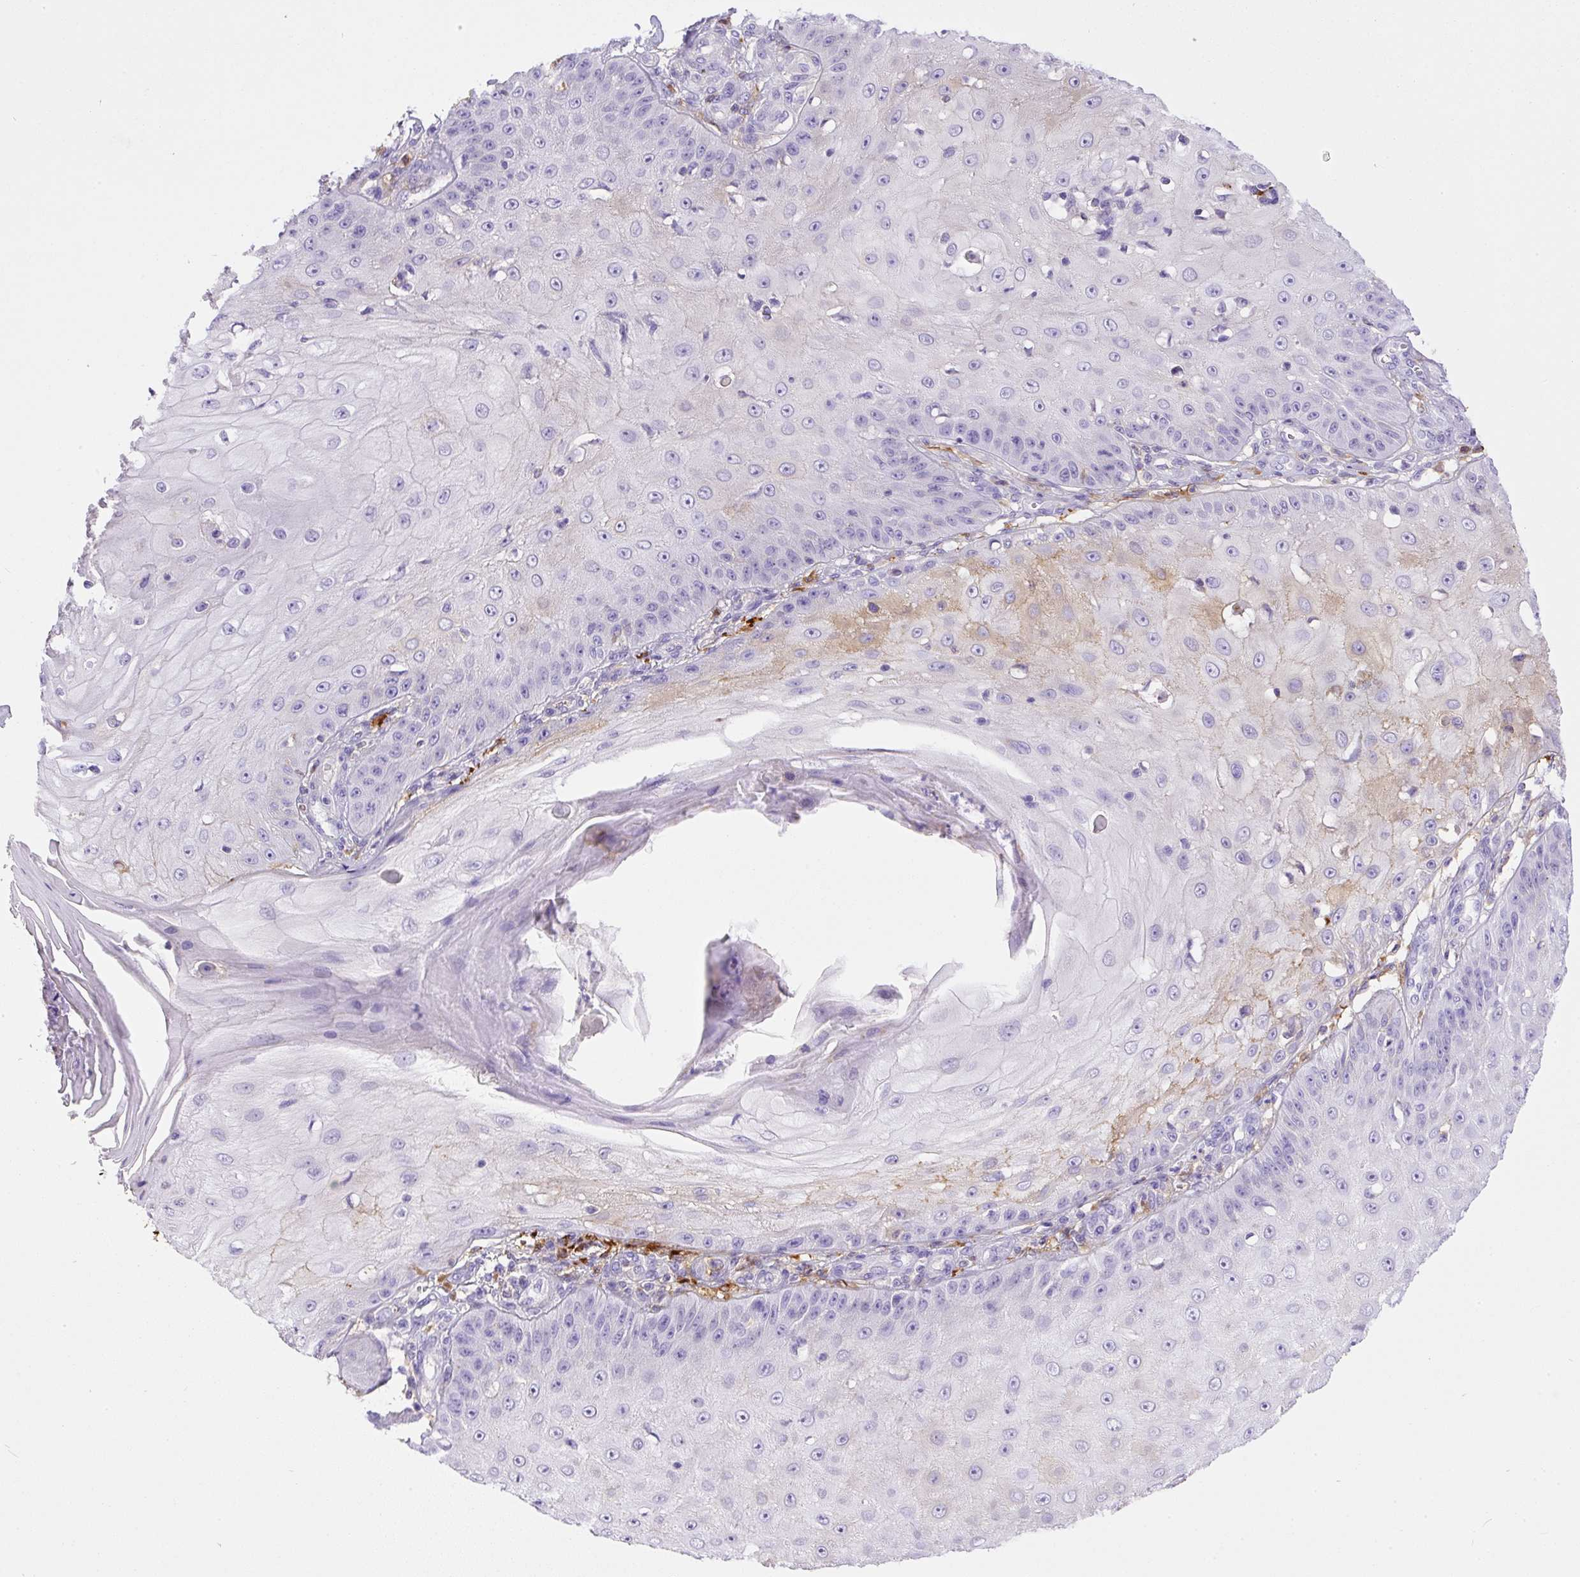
{"staining": {"intensity": "weak", "quantity": "<25%", "location": "cytoplasmic/membranous"}, "tissue": "skin cancer", "cell_type": "Tumor cells", "image_type": "cancer", "snomed": [{"axis": "morphology", "description": "Squamous cell carcinoma, NOS"}, {"axis": "topography", "description": "Skin"}], "caption": "A high-resolution micrograph shows IHC staining of squamous cell carcinoma (skin), which demonstrates no significant staining in tumor cells. The staining was performed using DAB to visualize the protein expression in brown, while the nuclei were stained in blue with hematoxylin (Magnification: 20x).", "gene": "APCS", "patient": {"sex": "male", "age": 70}}